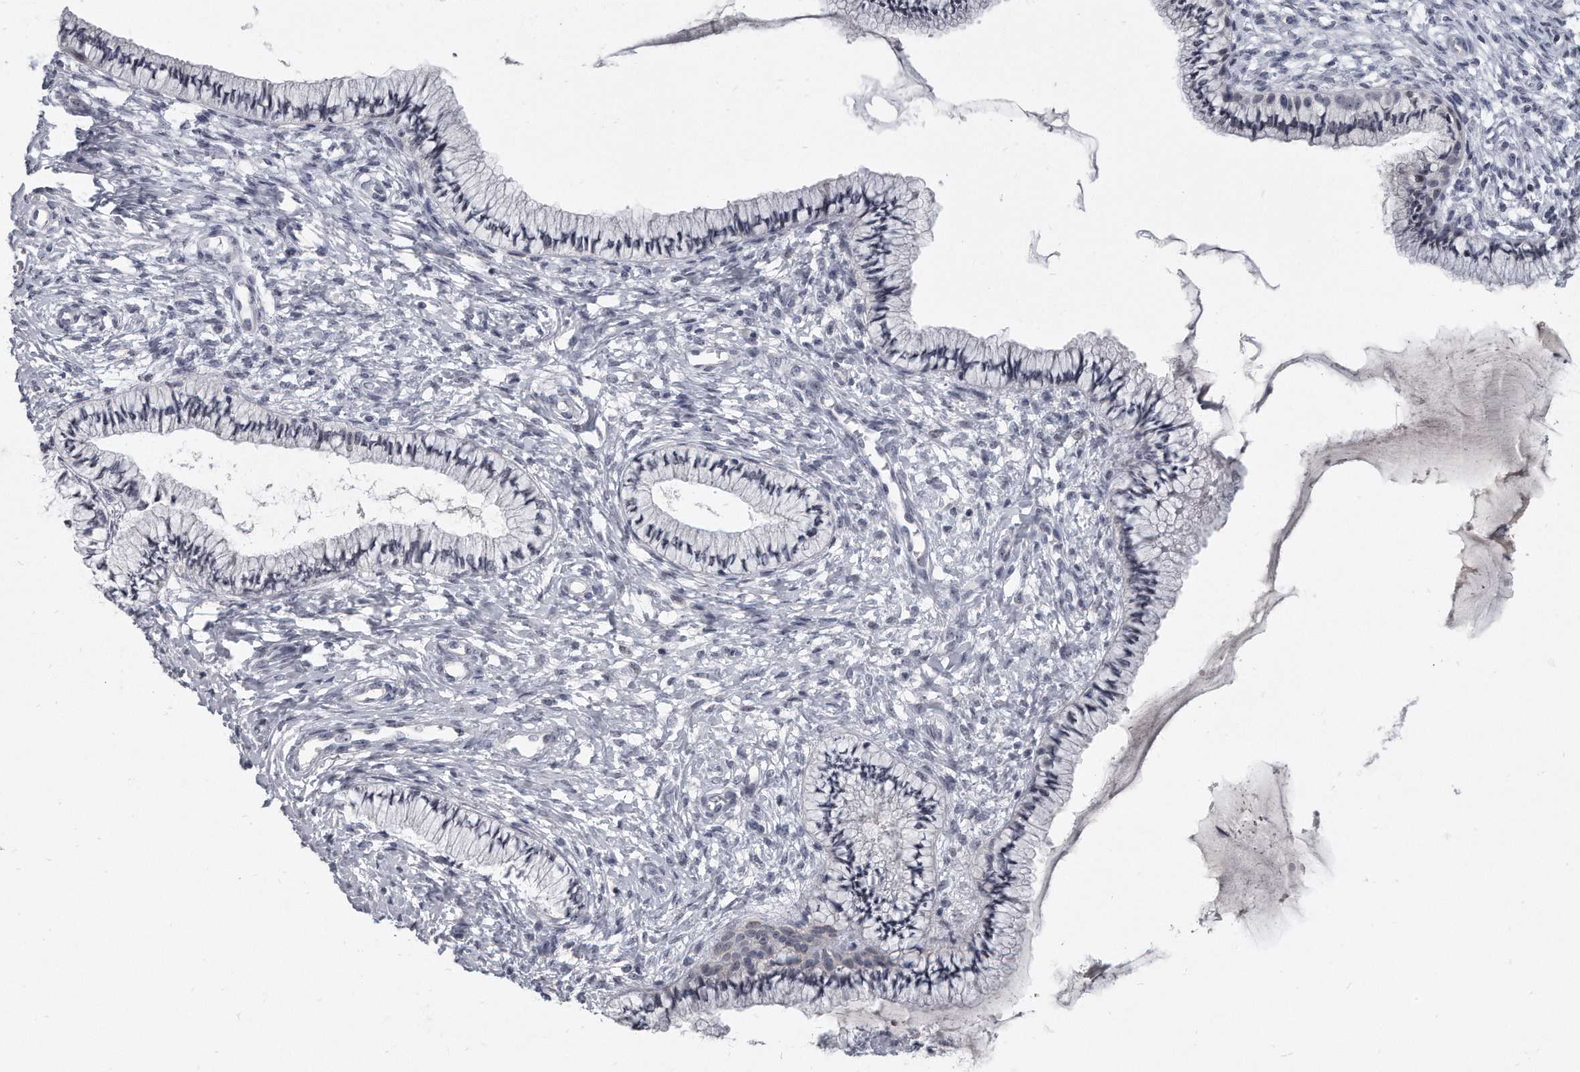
{"staining": {"intensity": "negative", "quantity": "none", "location": "none"}, "tissue": "cervix", "cell_type": "Glandular cells", "image_type": "normal", "snomed": [{"axis": "morphology", "description": "Normal tissue, NOS"}, {"axis": "topography", "description": "Cervix"}], "caption": "This is a histopathology image of immunohistochemistry staining of normal cervix, which shows no expression in glandular cells.", "gene": "TFCP2L1", "patient": {"sex": "female", "age": 36}}